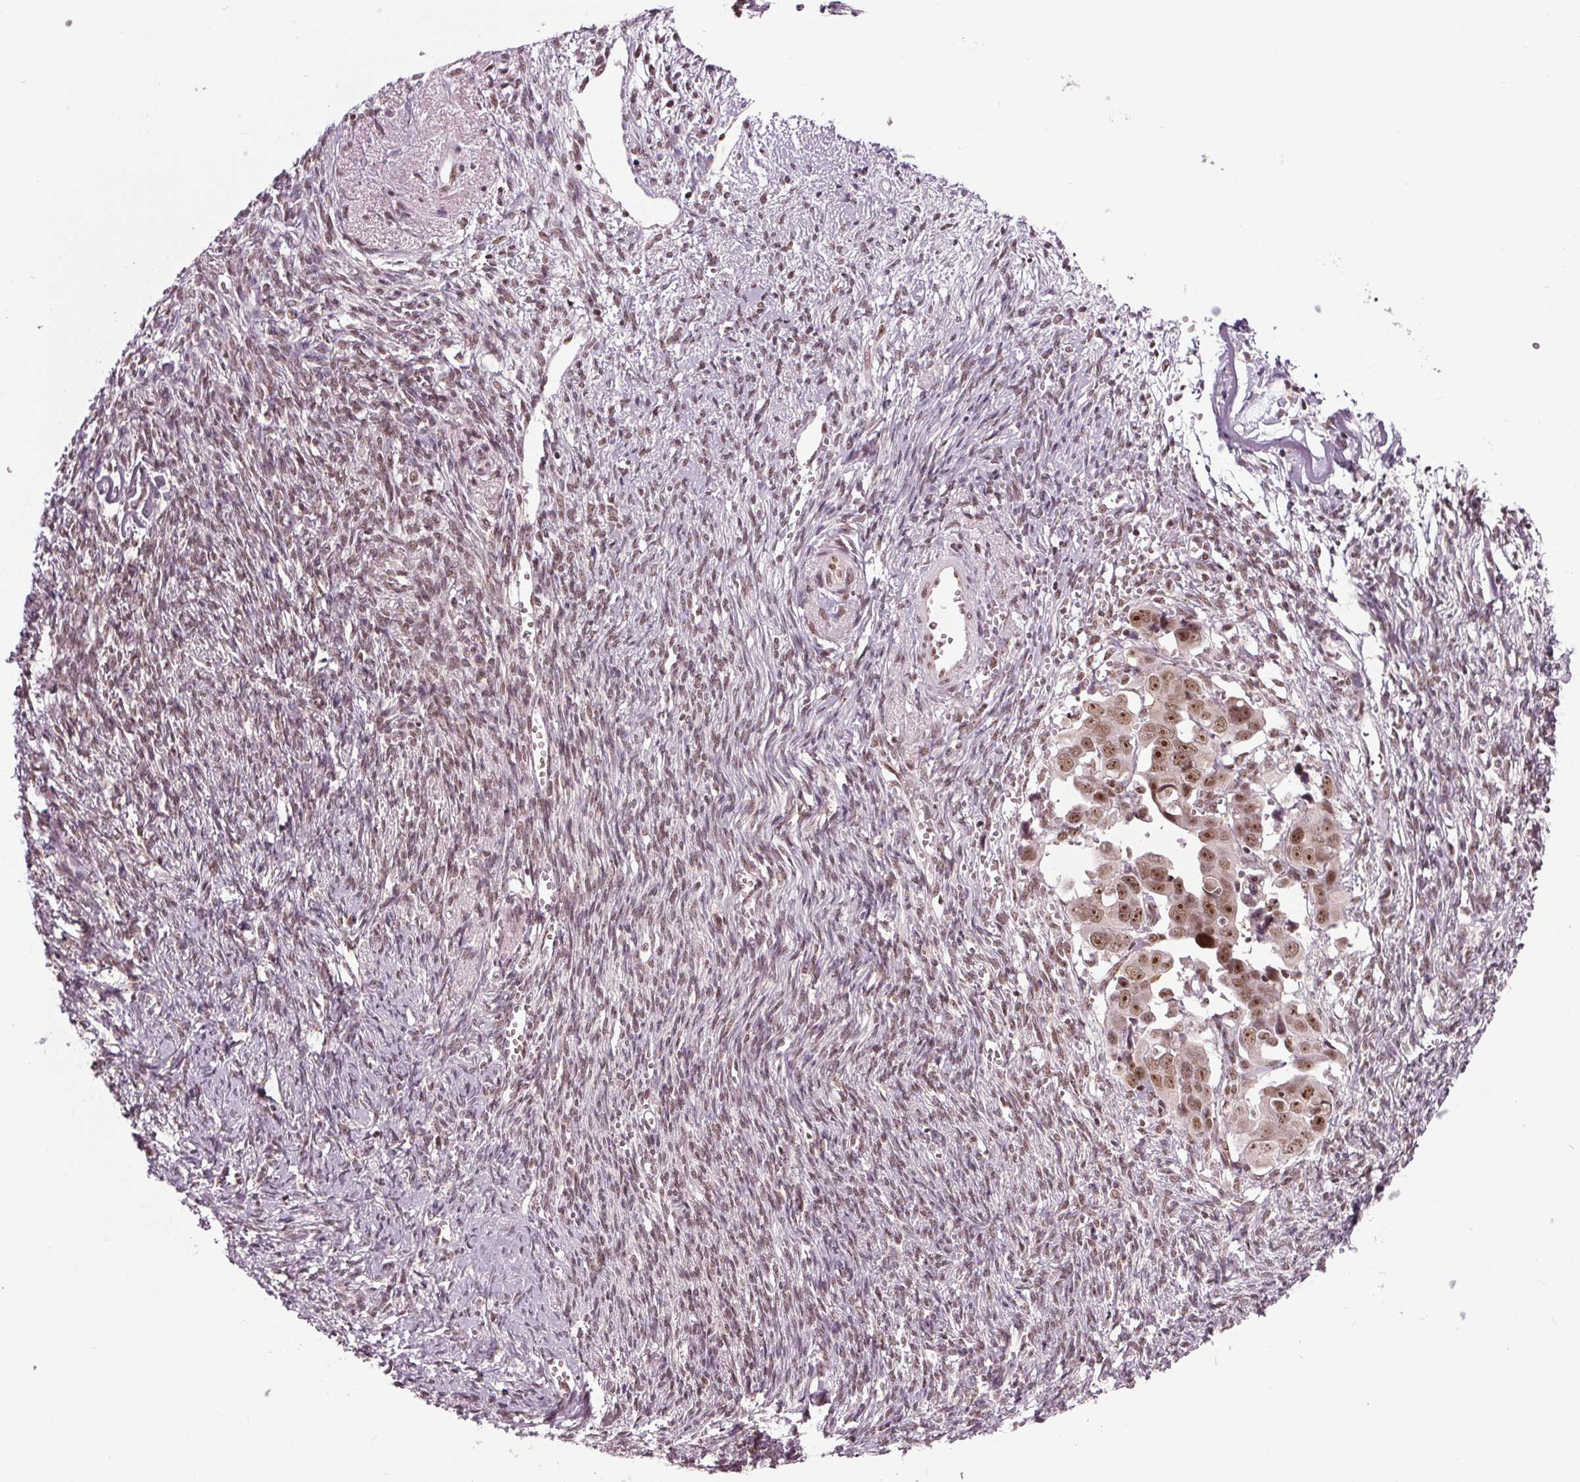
{"staining": {"intensity": "moderate", "quantity": ">75%", "location": "nuclear"}, "tissue": "ovarian cancer", "cell_type": "Tumor cells", "image_type": "cancer", "snomed": [{"axis": "morphology", "description": "Cystadenocarcinoma, serous, NOS"}, {"axis": "topography", "description": "Ovary"}], "caption": "Immunohistochemical staining of serous cystadenocarcinoma (ovarian) displays moderate nuclear protein staining in about >75% of tumor cells. The protein of interest is stained brown, and the nuclei are stained in blue (DAB IHC with brightfield microscopy, high magnification).", "gene": "DDX41", "patient": {"sex": "female", "age": 59}}